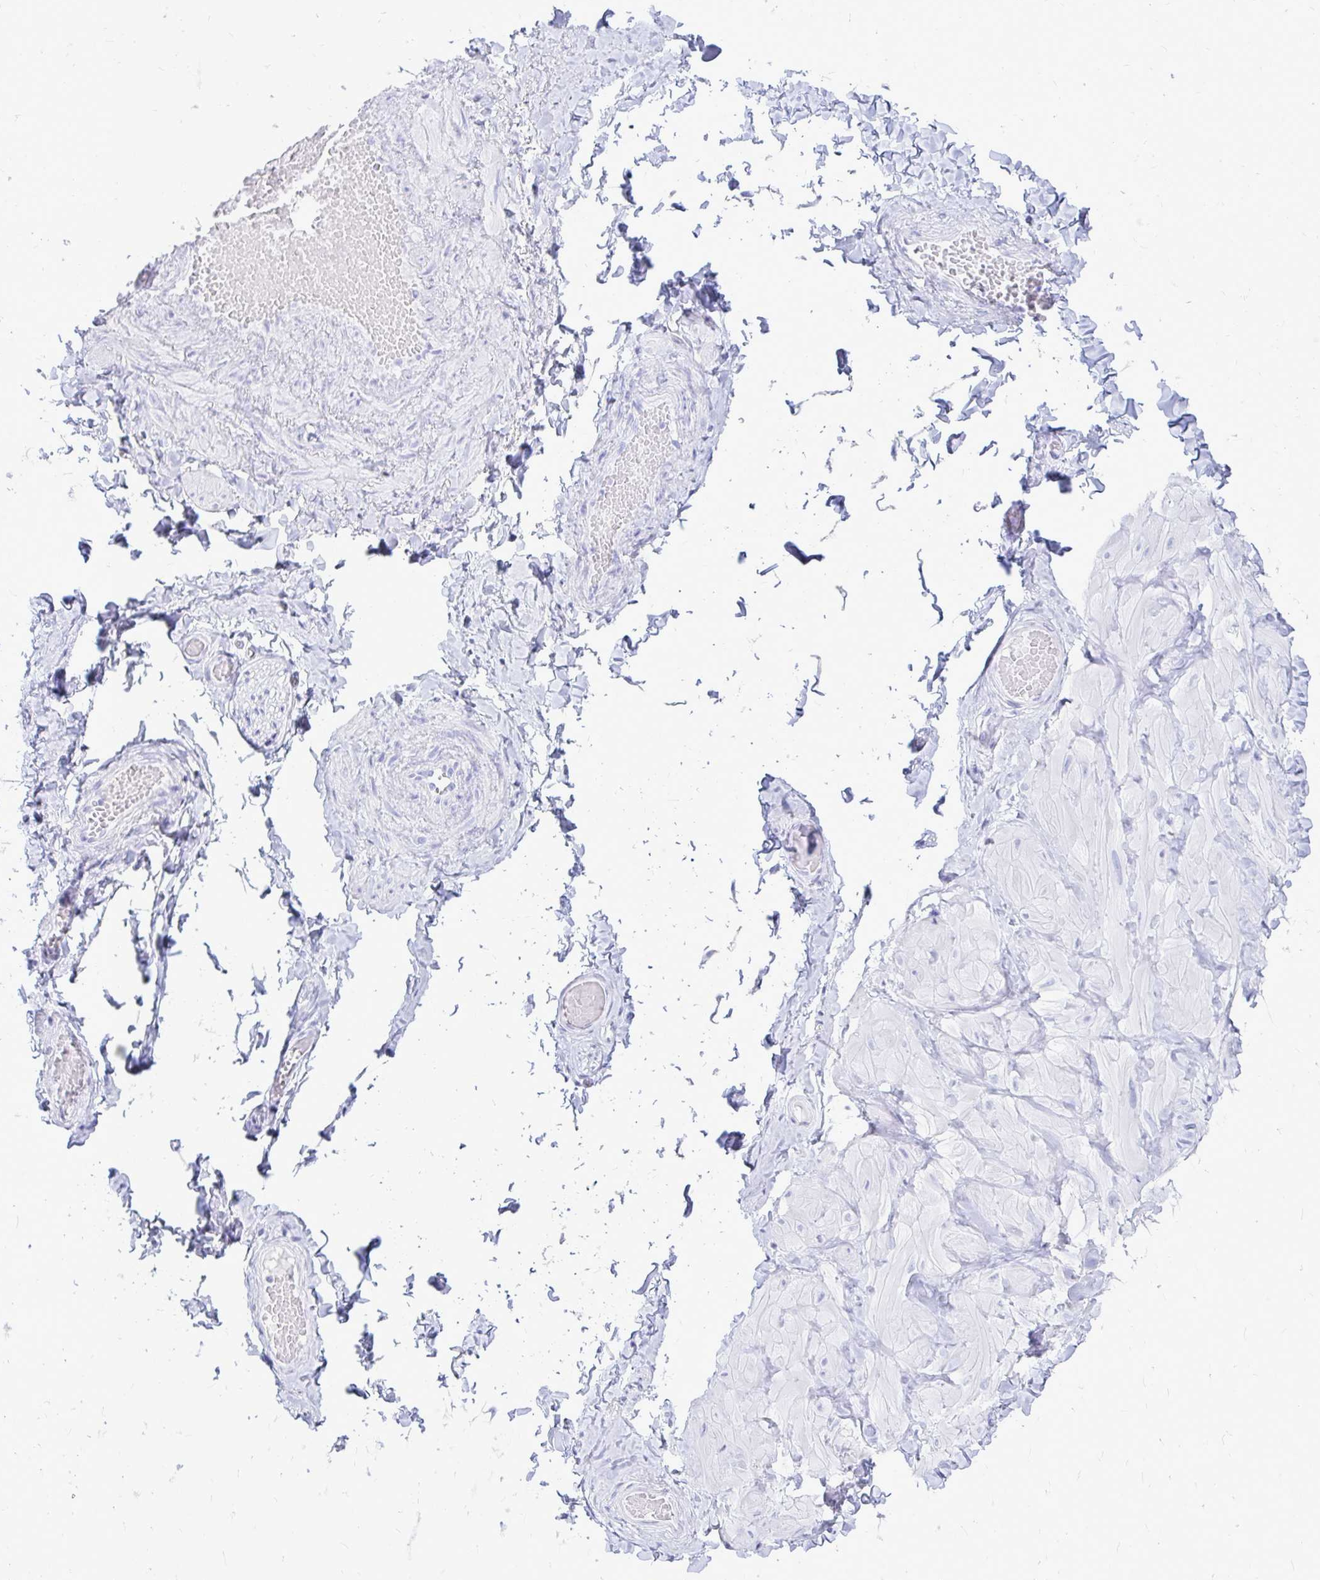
{"staining": {"intensity": "negative", "quantity": "none", "location": "none"}, "tissue": "adipose tissue", "cell_type": "Adipocytes", "image_type": "normal", "snomed": [{"axis": "morphology", "description": "Normal tissue, NOS"}, {"axis": "topography", "description": "Soft tissue"}, {"axis": "topography", "description": "Adipose tissue"}, {"axis": "topography", "description": "Vascular tissue"}, {"axis": "topography", "description": "Peripheral nerve tissue"}], "caption": "IHC of normal human adipose tissue exhibits no expression in adipocytes.", "gene": "OR10R2", "patient": {"sex": "male", "age": 29}}